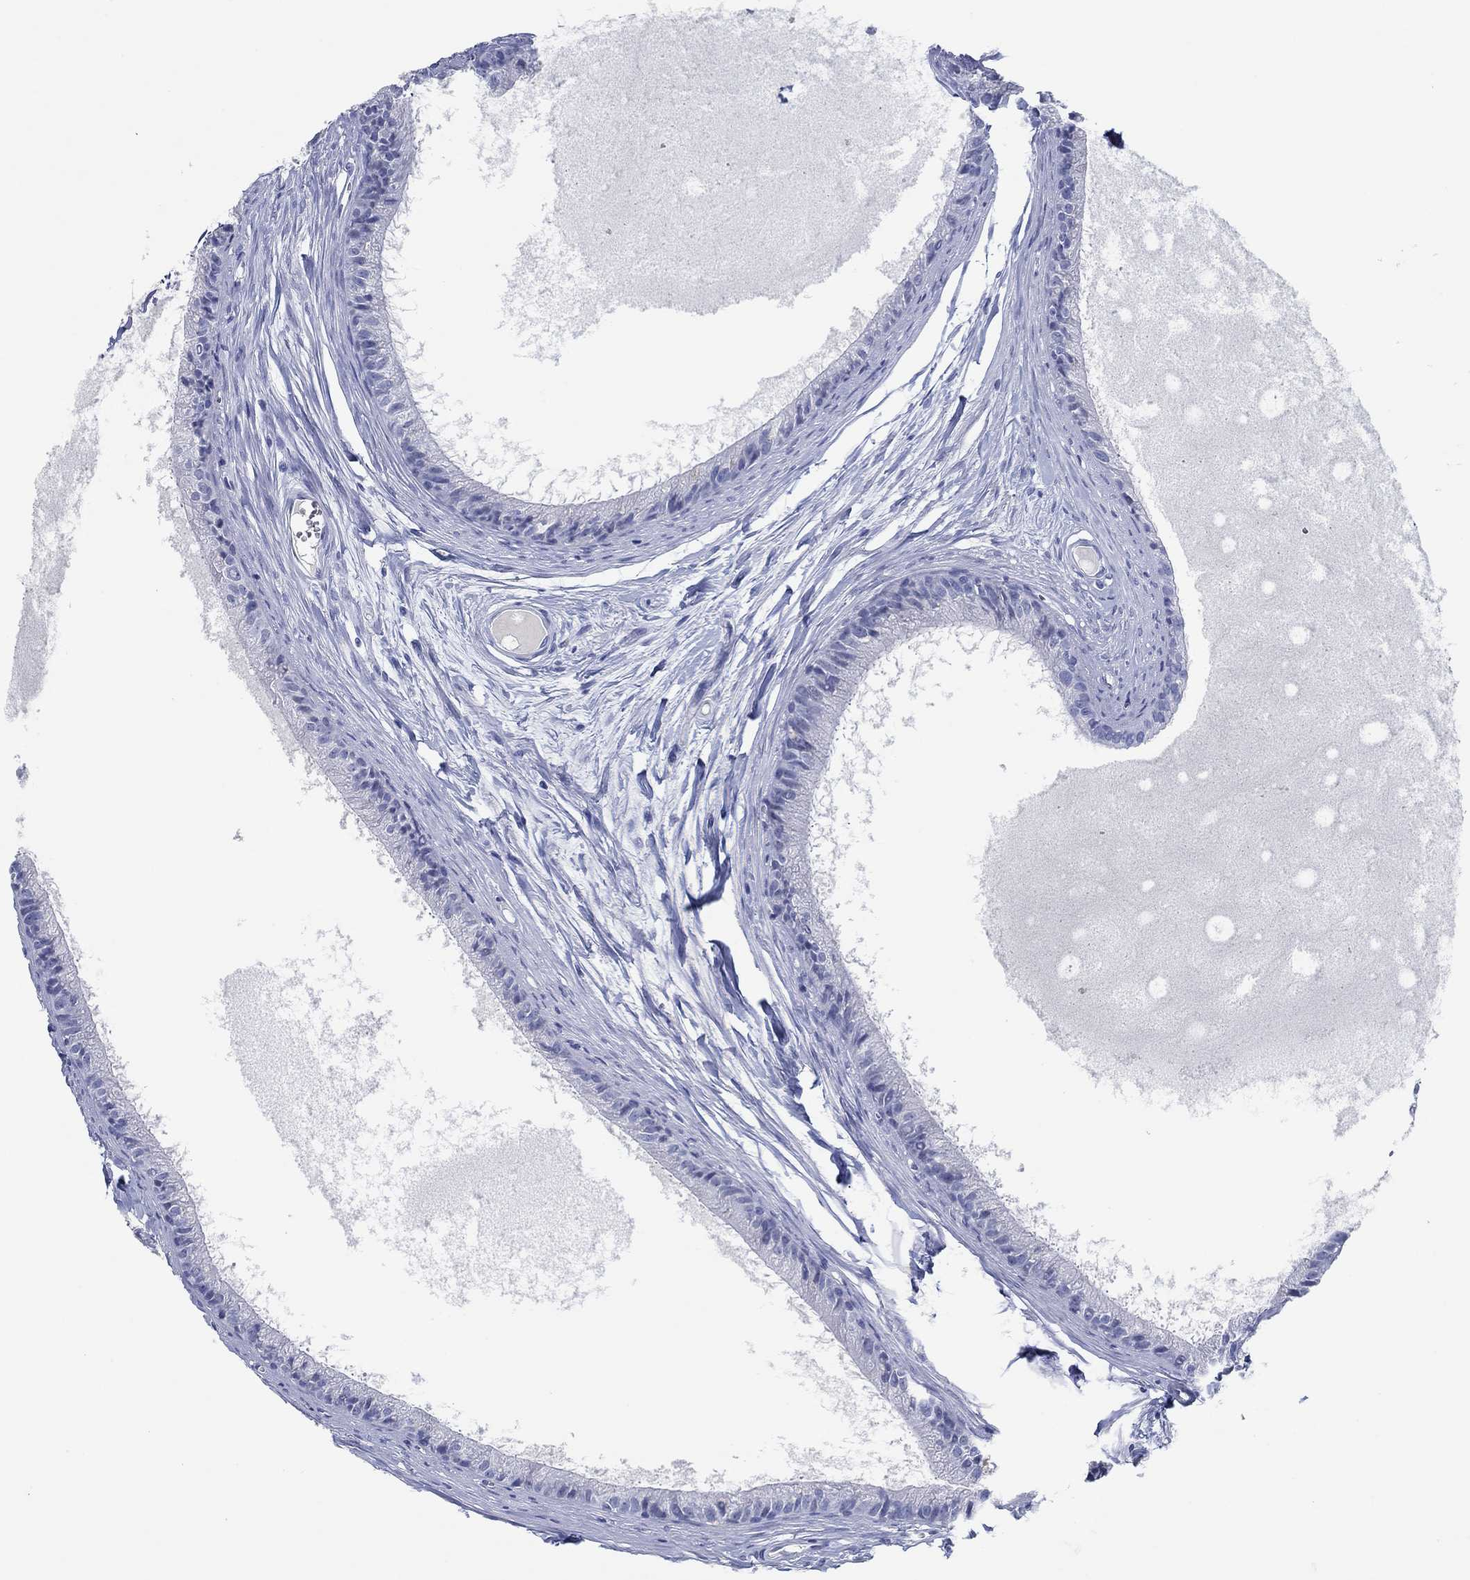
{"staining": {"intensity": "negative", "quantity": "none", "location": "none"}, "tissue": "epididymis", "cell_type": "Glandular cells", "image_type": "normal", "snomed": [{"axis": "morphology", "description": "Normal tissue, NOS"}, {"axis": "topography", "description": "Epididymis"}], "caption": "IHC micrograph of unremarkable epididymis stained for a protein (brown), which demonstrates no positivity in glandular cells. (DAB IHC with hematoxylin counter stain).", "gene": "POU5F1", "patient": {"sex": "male", "age": 51}}